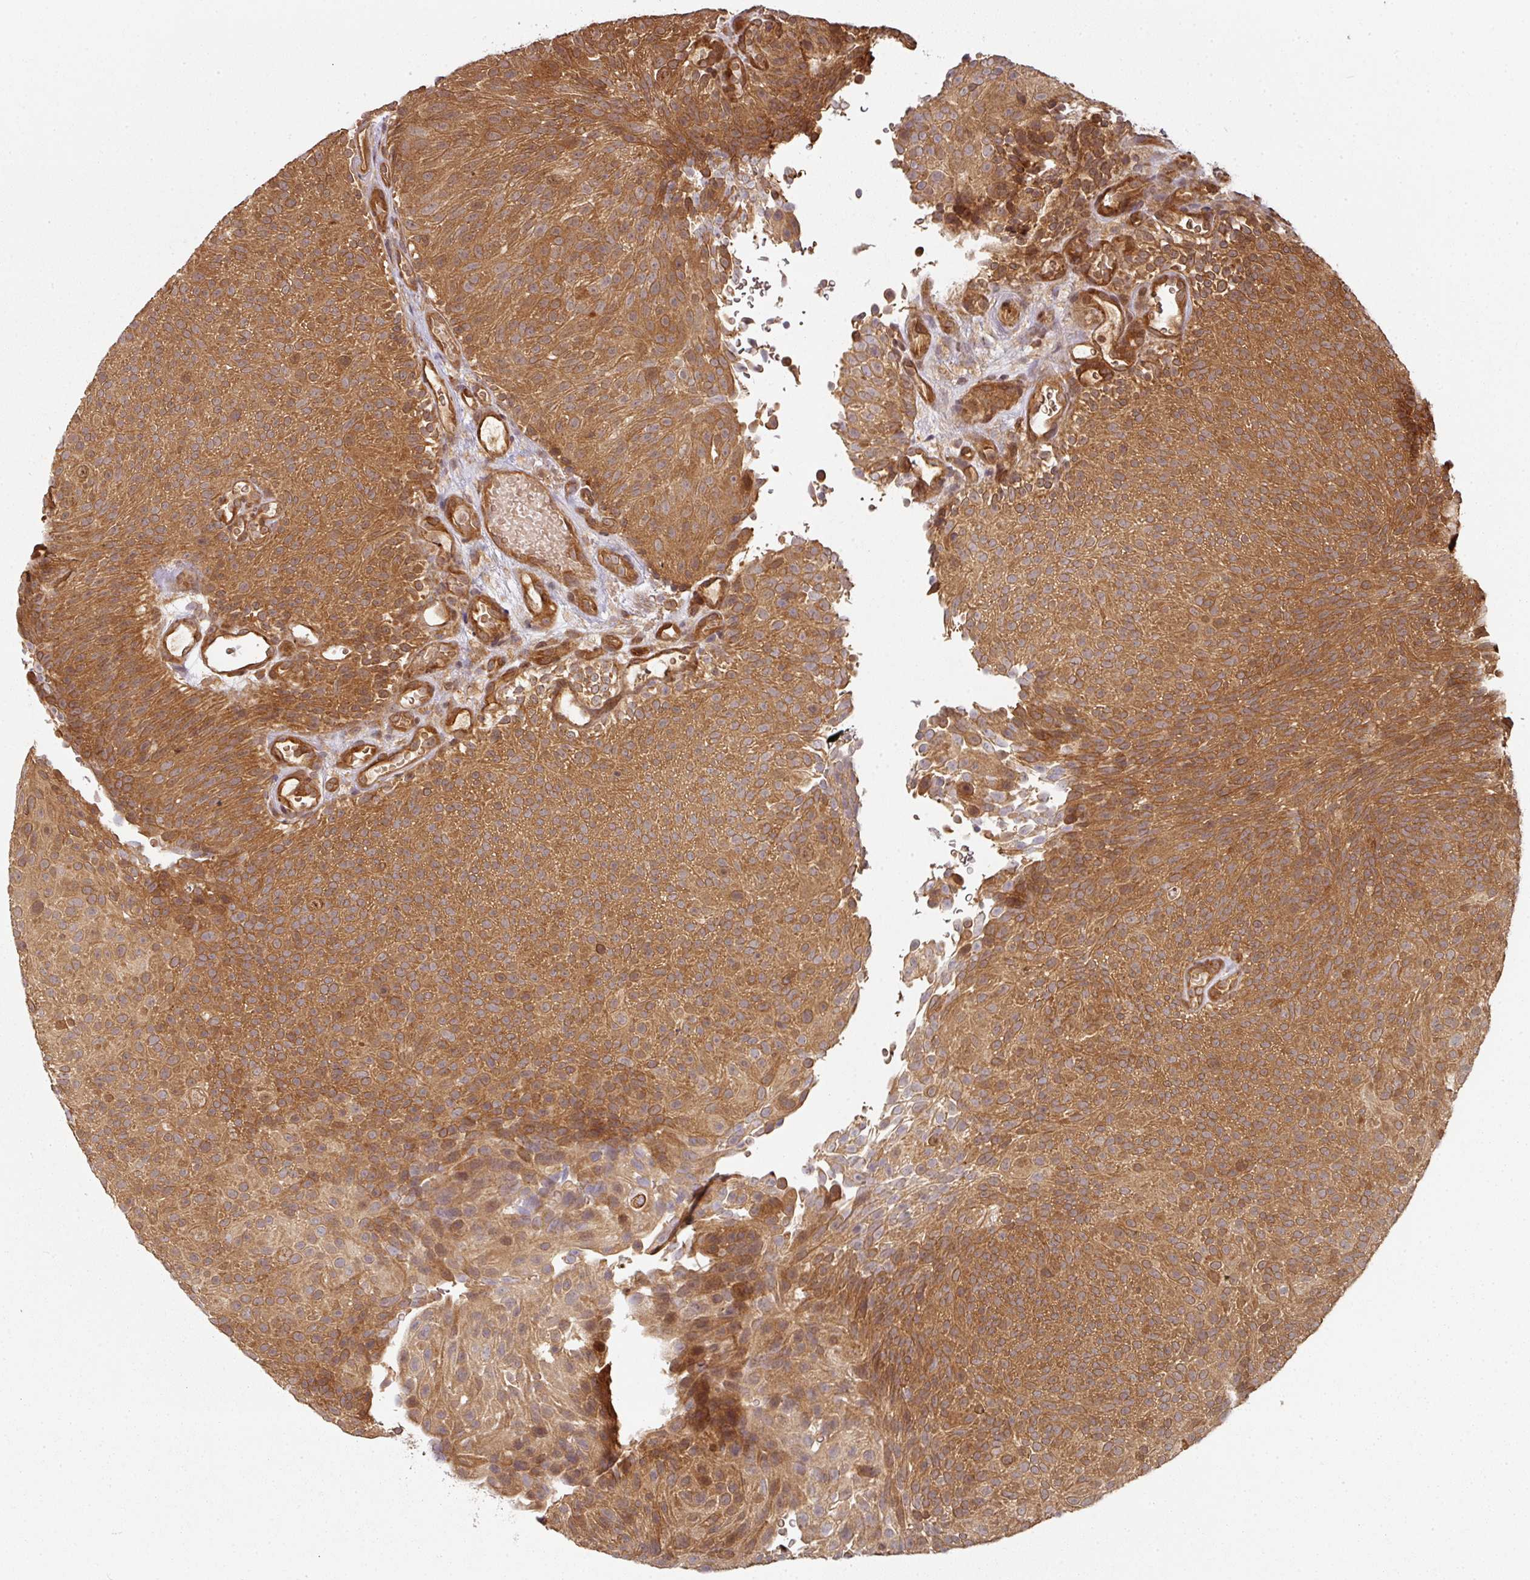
{"staining": {"intensity": "strong", "quantity": ">75%", "location": "cytoplasmic/membranous"}, "tissue": "urothelial cancer", "cell_type": "Tumor cells", "image_type": "cancer", "snomed": [{"axis": "morphology", "description": "Urothelial carcinoma, Low grade"}, {"axis": "topography", "description": "Urinary bladder"}], "caption": "IHC of human urothelial cancer demonstrates high levels of strong cytoplasmic/membranous expression in approximately >75% of tumor cells.", "gene": "EIF4EBP2", "patient": {"sex": "male", "age": 78}}